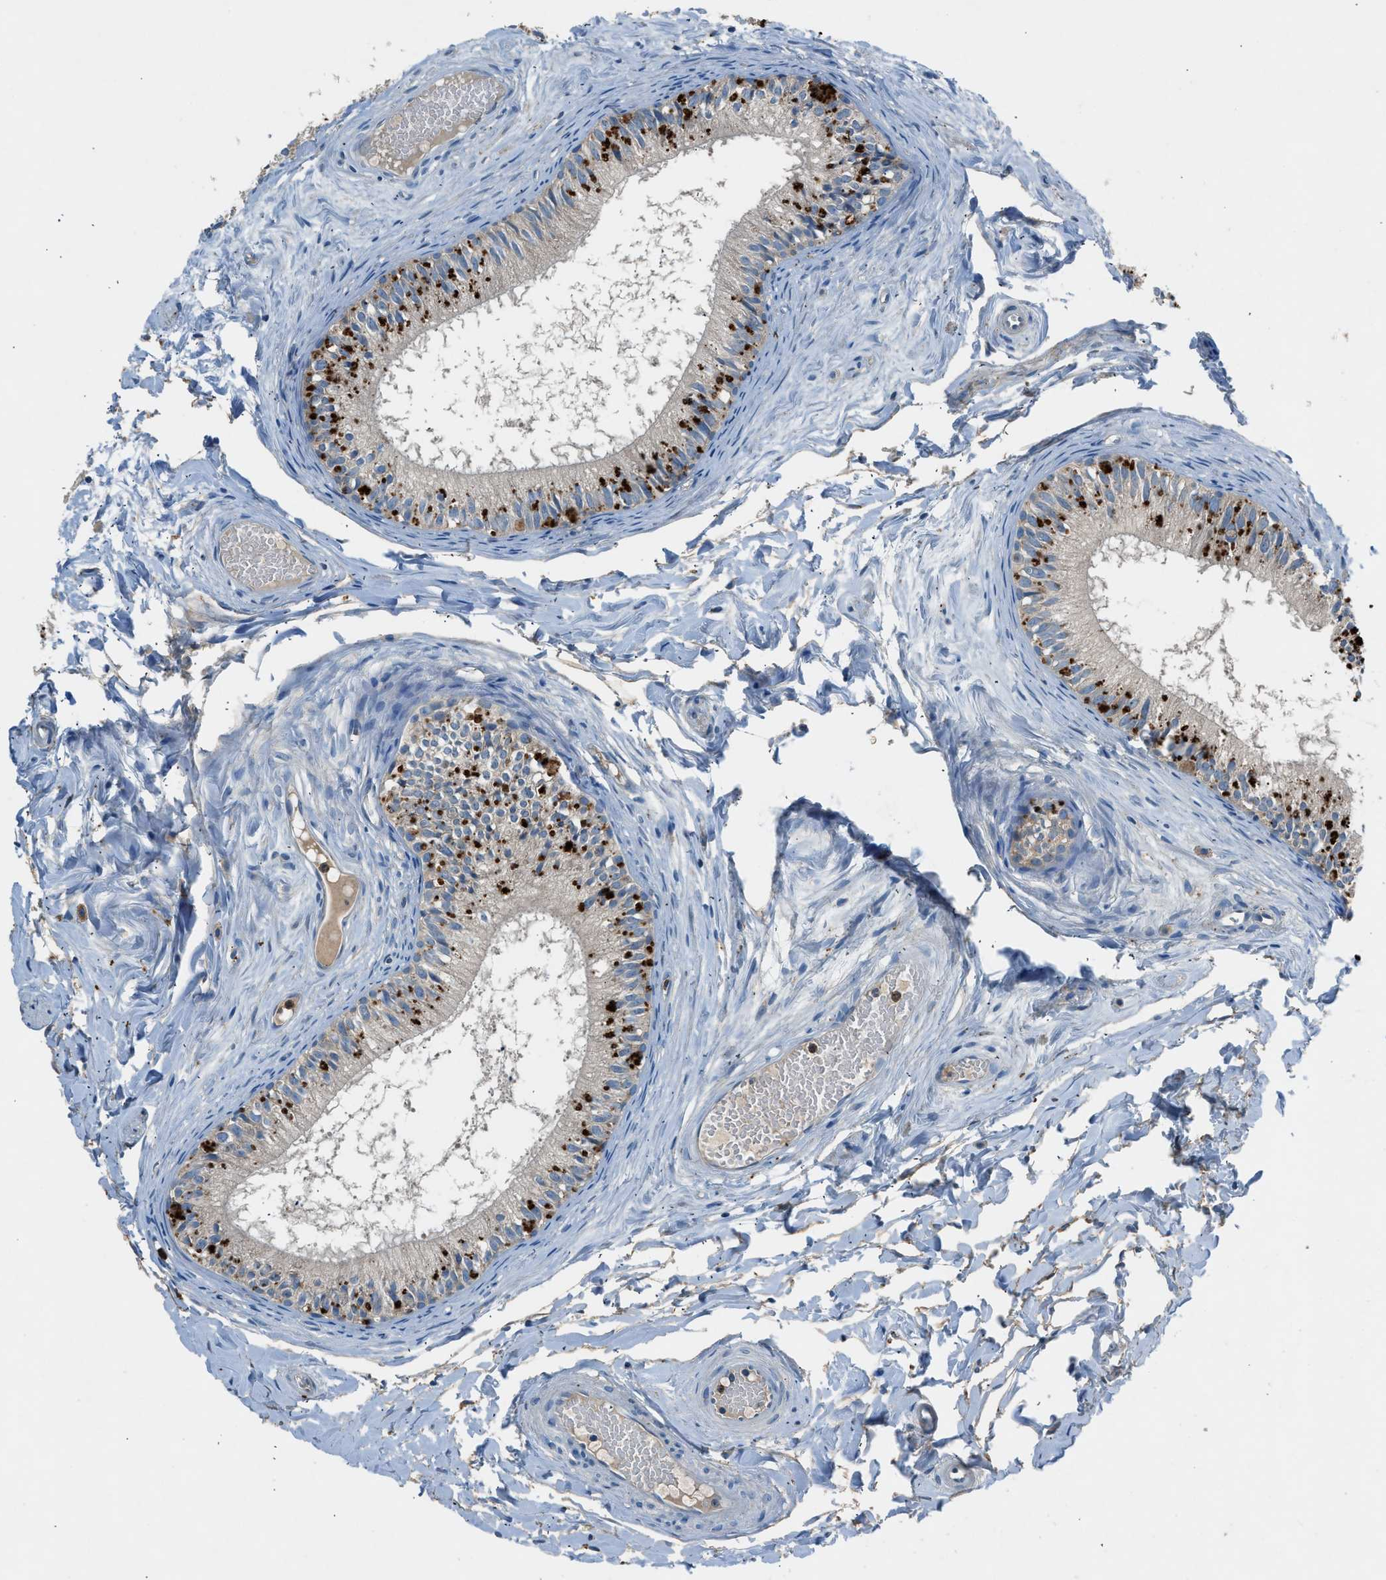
{"staining": {"intensity": "moderate", "quantity": ">75%", "location": "cytoplasmic/membranous"}, "tissue": "epididymis", "cell_type": "Glandular cells", "image_type": "normal", "snomed": [{"axis": "morphology", "description": "Normal tissue, NOS"}, {"axis": "topography", "description": "Epididymis"}], "caption": "Moderate cytoplasmic/membranous positivity is identified in about >75% of glandular cells in normal epididymis.", "gene": "BMP1", "patient": {"sex": "male", "age": 46}}